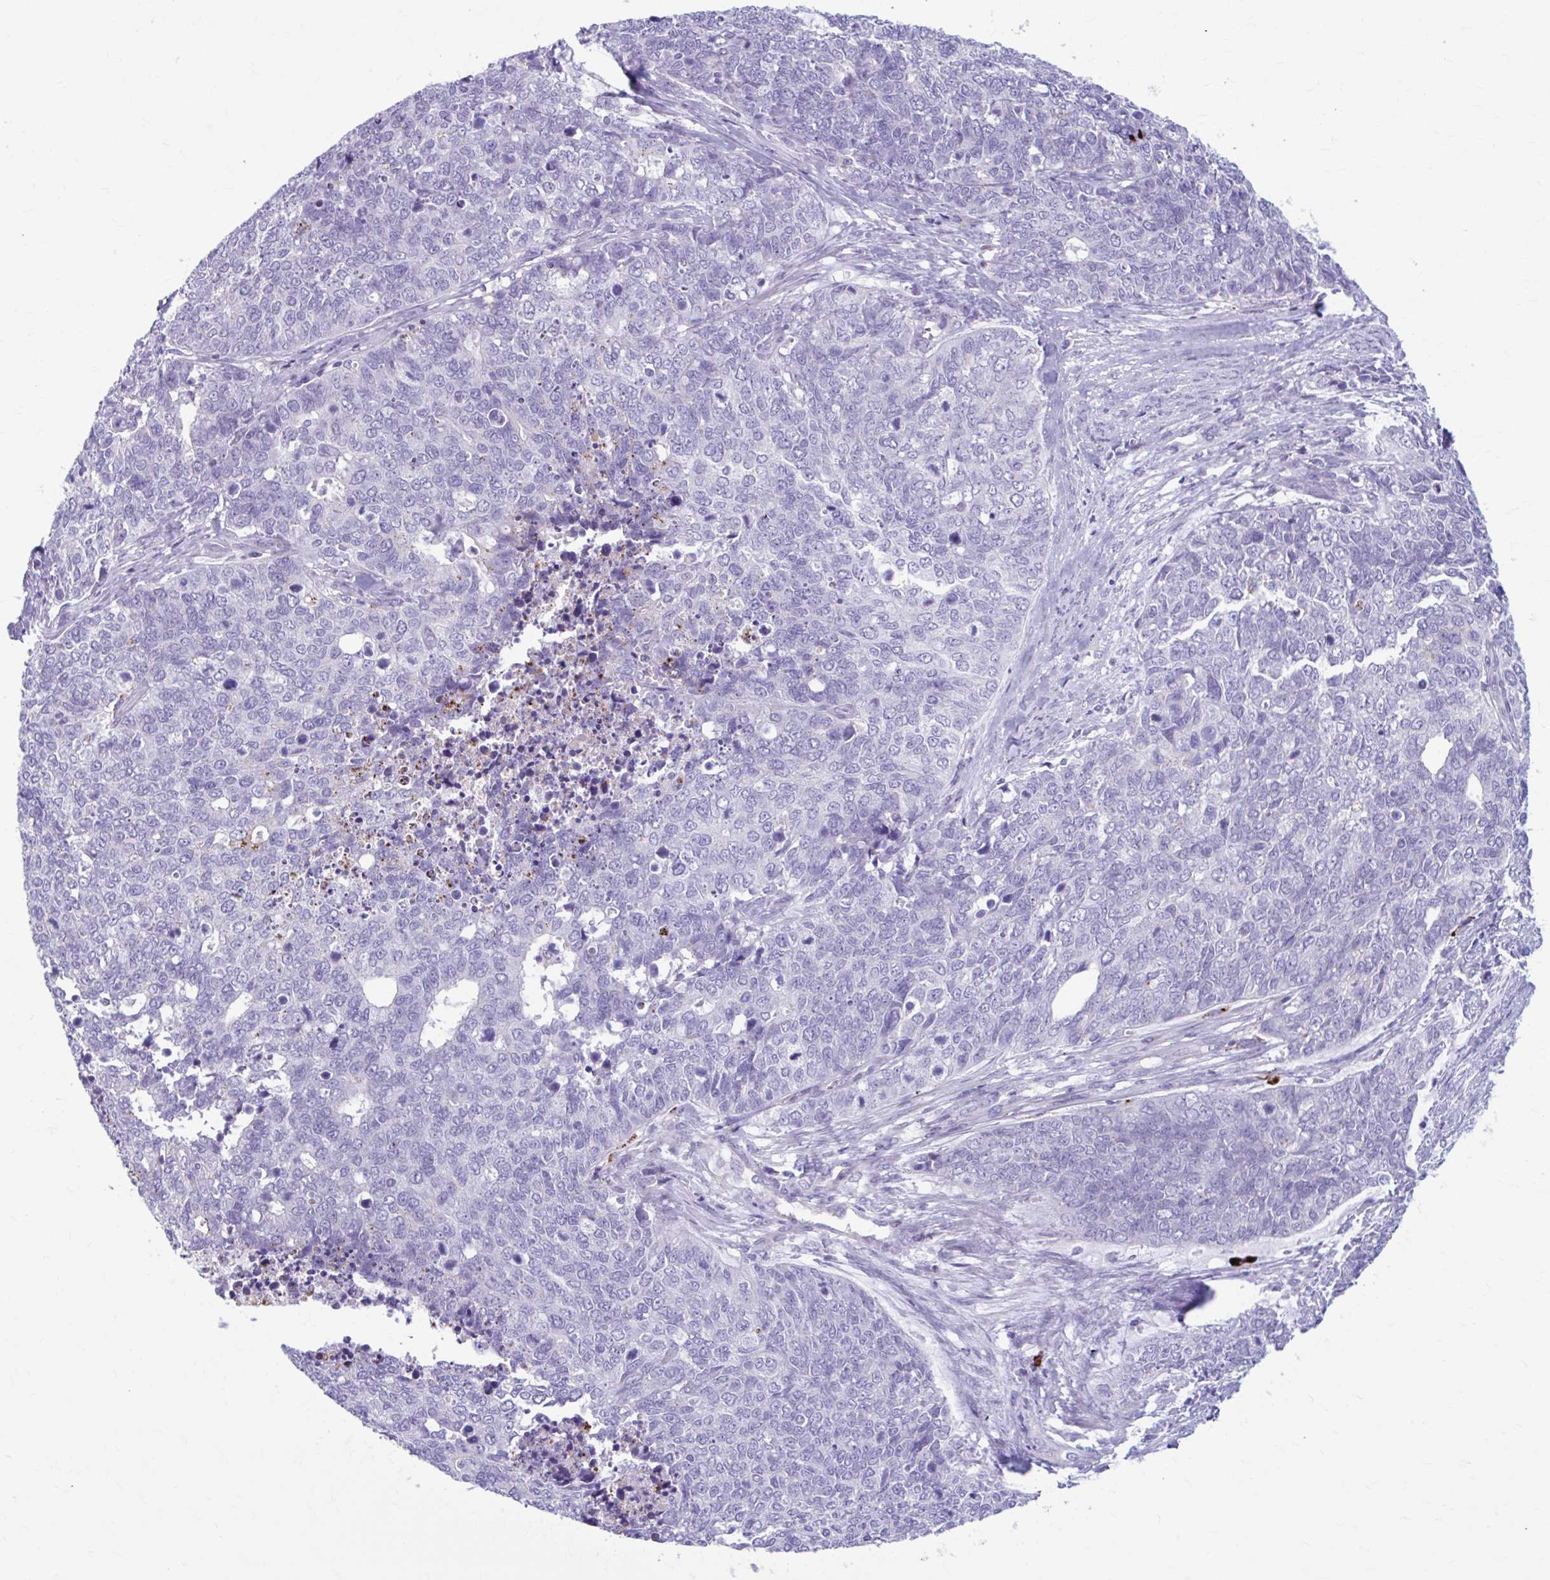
{"staining": {"intensity": "negative", "quantity": "none", "location": "none"}, "tissue": "cervical cancer", "cell_type": "Tumor cells", "image_type": "cancer", "snomed": [{"axis": "morphology", "description": "Adenocarcinoma, NOS"}, {"axis": "topography", "description": "Cervix"}], "caption": "The immunohistochemistry image has no significant staining in tumor cells of adenocarcinoma (cervical) tissue.", "gene": "C12orf71", "patient": {"sex": "female", "age": 63}}